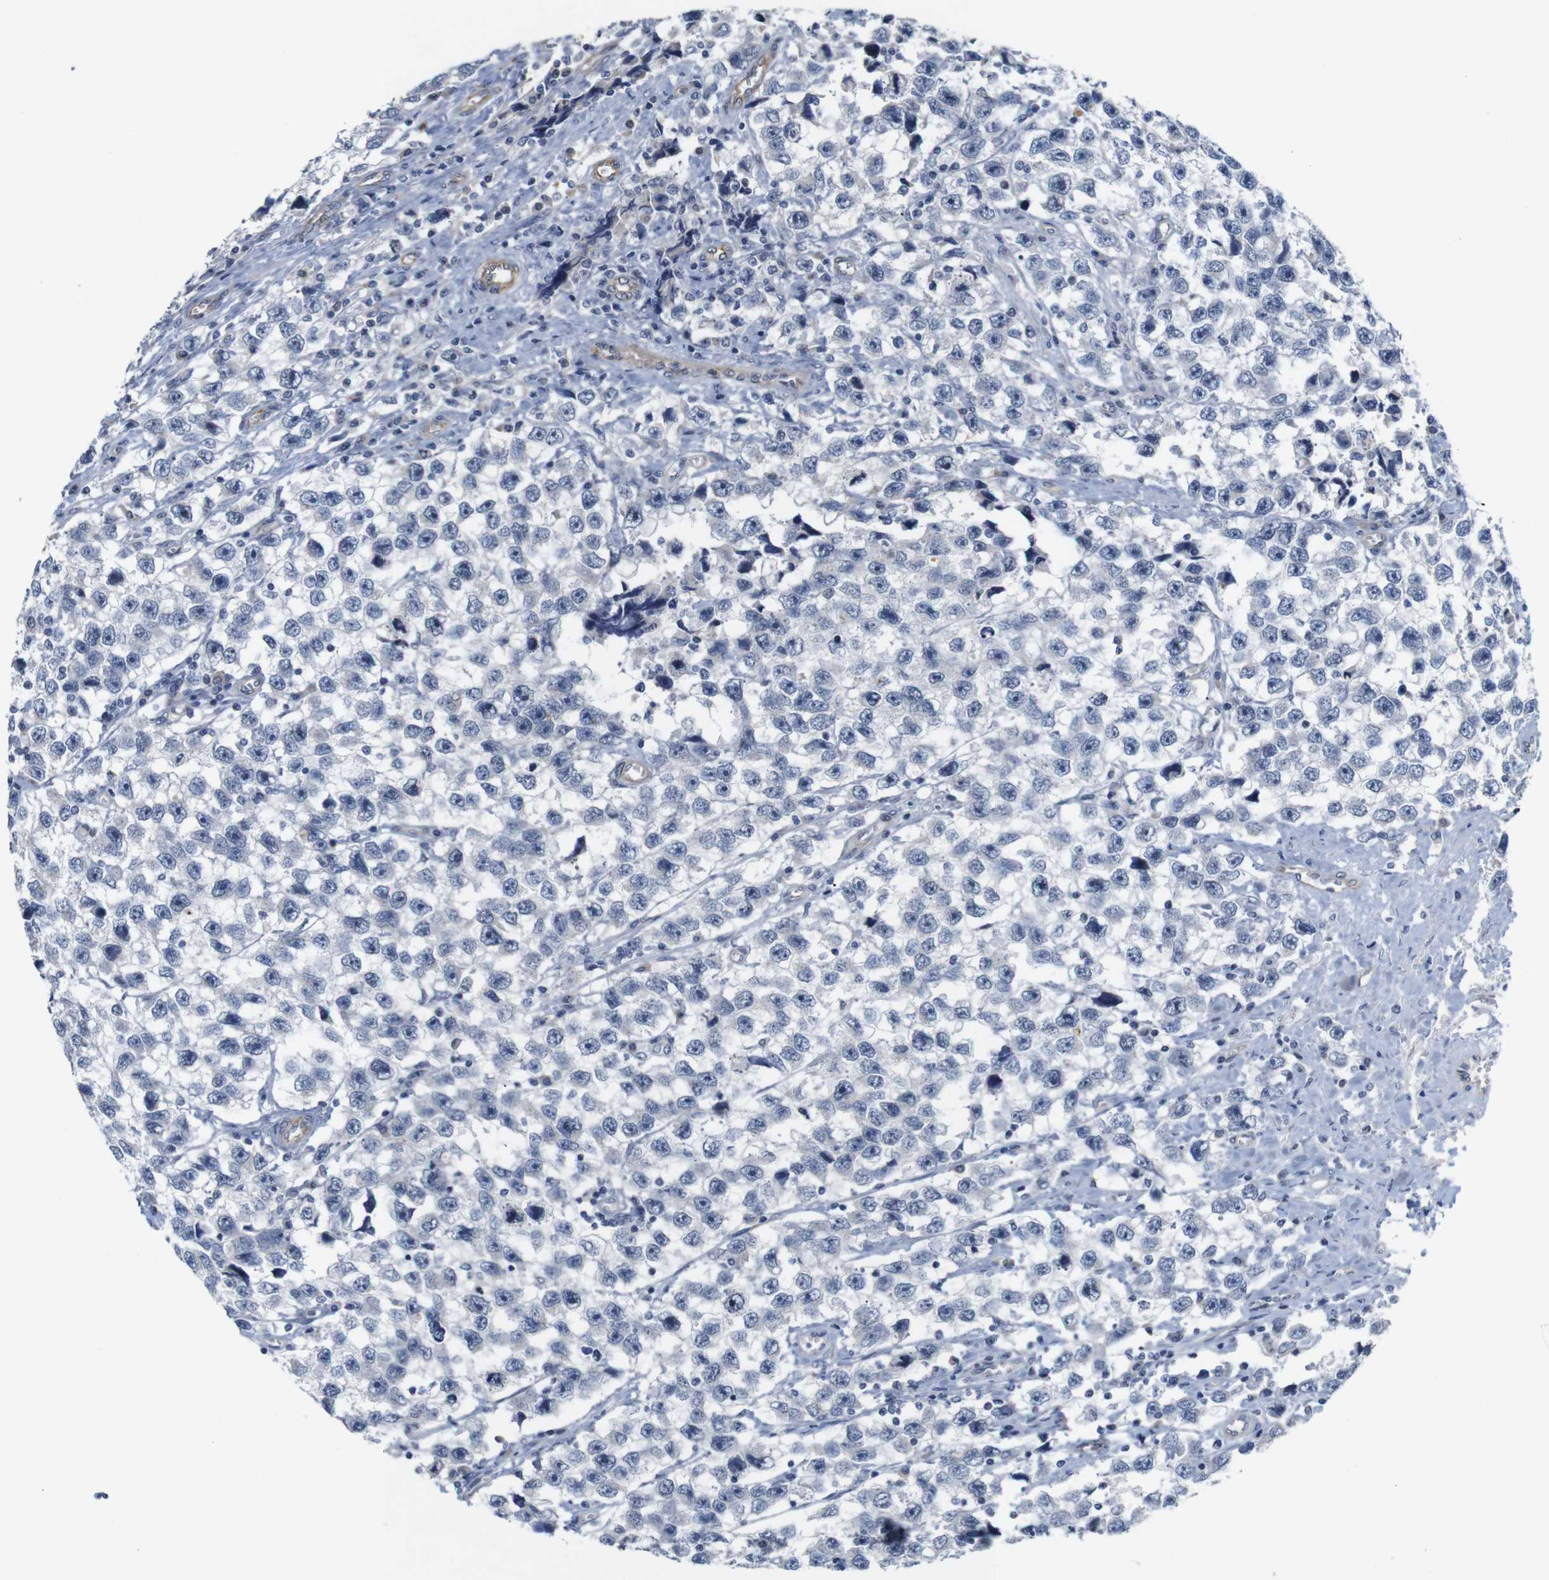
{"staining": {"intensity": "negative", "quantity": "none", "location": "none"}, "tissue": "testis cancer", "cell_type": "Tumor cells", "image_type": "cancer", "snomed": [{"axis": "morphology", "description": "Seminoma, NOS"}, {"axis": "topography", "description": "Testis"}], "caption": "High power microscopy histopathology image of an immunohistochemistry histopathology image of testis seminoma, revealing no significant staining in tumor cells. (DAB immunohistochemistry with hematoxylin counter stain).", "gene": "CYB561", "patient": {"sex": "male", "age": 33}}